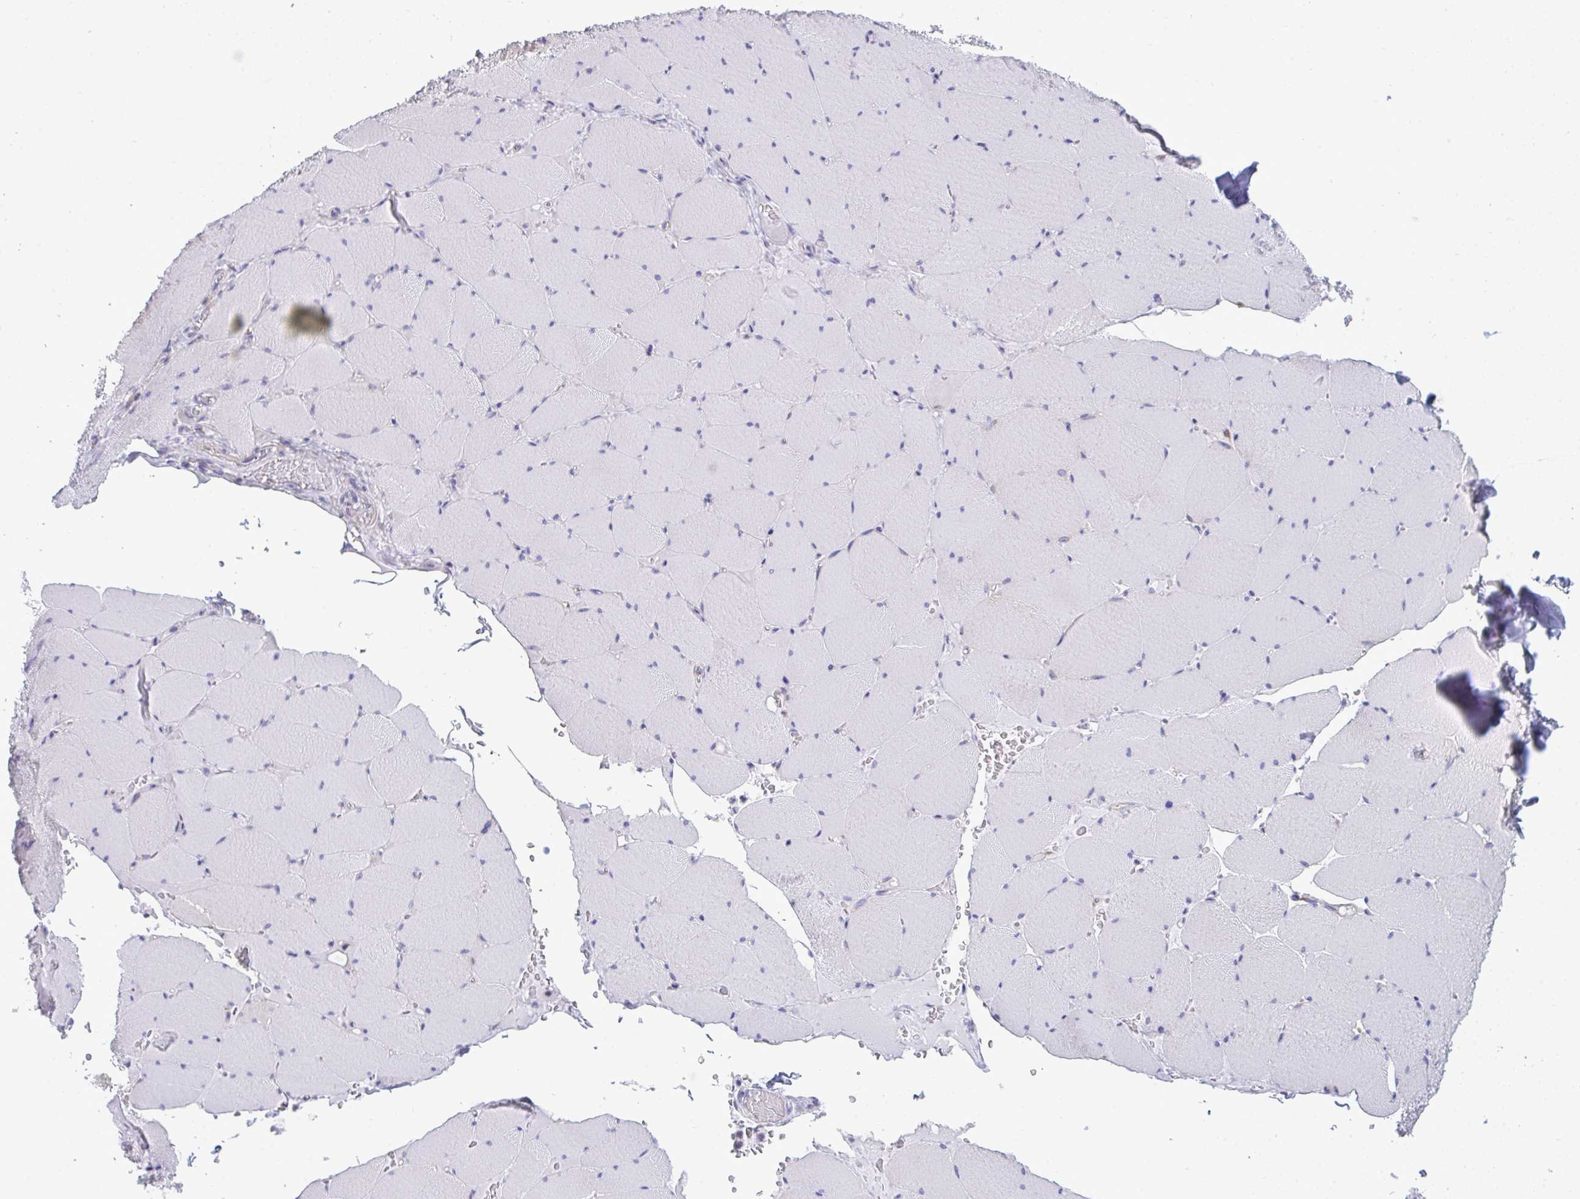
{"staining": {"intensity": "negative", "quantity": "none", "location": "none"}, "tissue": "skeletal muscle", "cell_type": "Myocytes", "image_type": "normal", "snomed": [{"axis": "morphology", "description": "Normal tissue, NOS"}, {"axis": "topography", "description": "Skeletal muscle"}, {"axis": "topography", "description": "Head-Neck"}], "caption": "Image shows no protein positivity in myocytes of normal skeletal muscle. (DAB (3,3'-diaminobenzidine) immunohistochemistry (IHC) with hematoxylin counter stain).", "gene": "MYH10", "patient": {"sex": "male", "age": 66}}